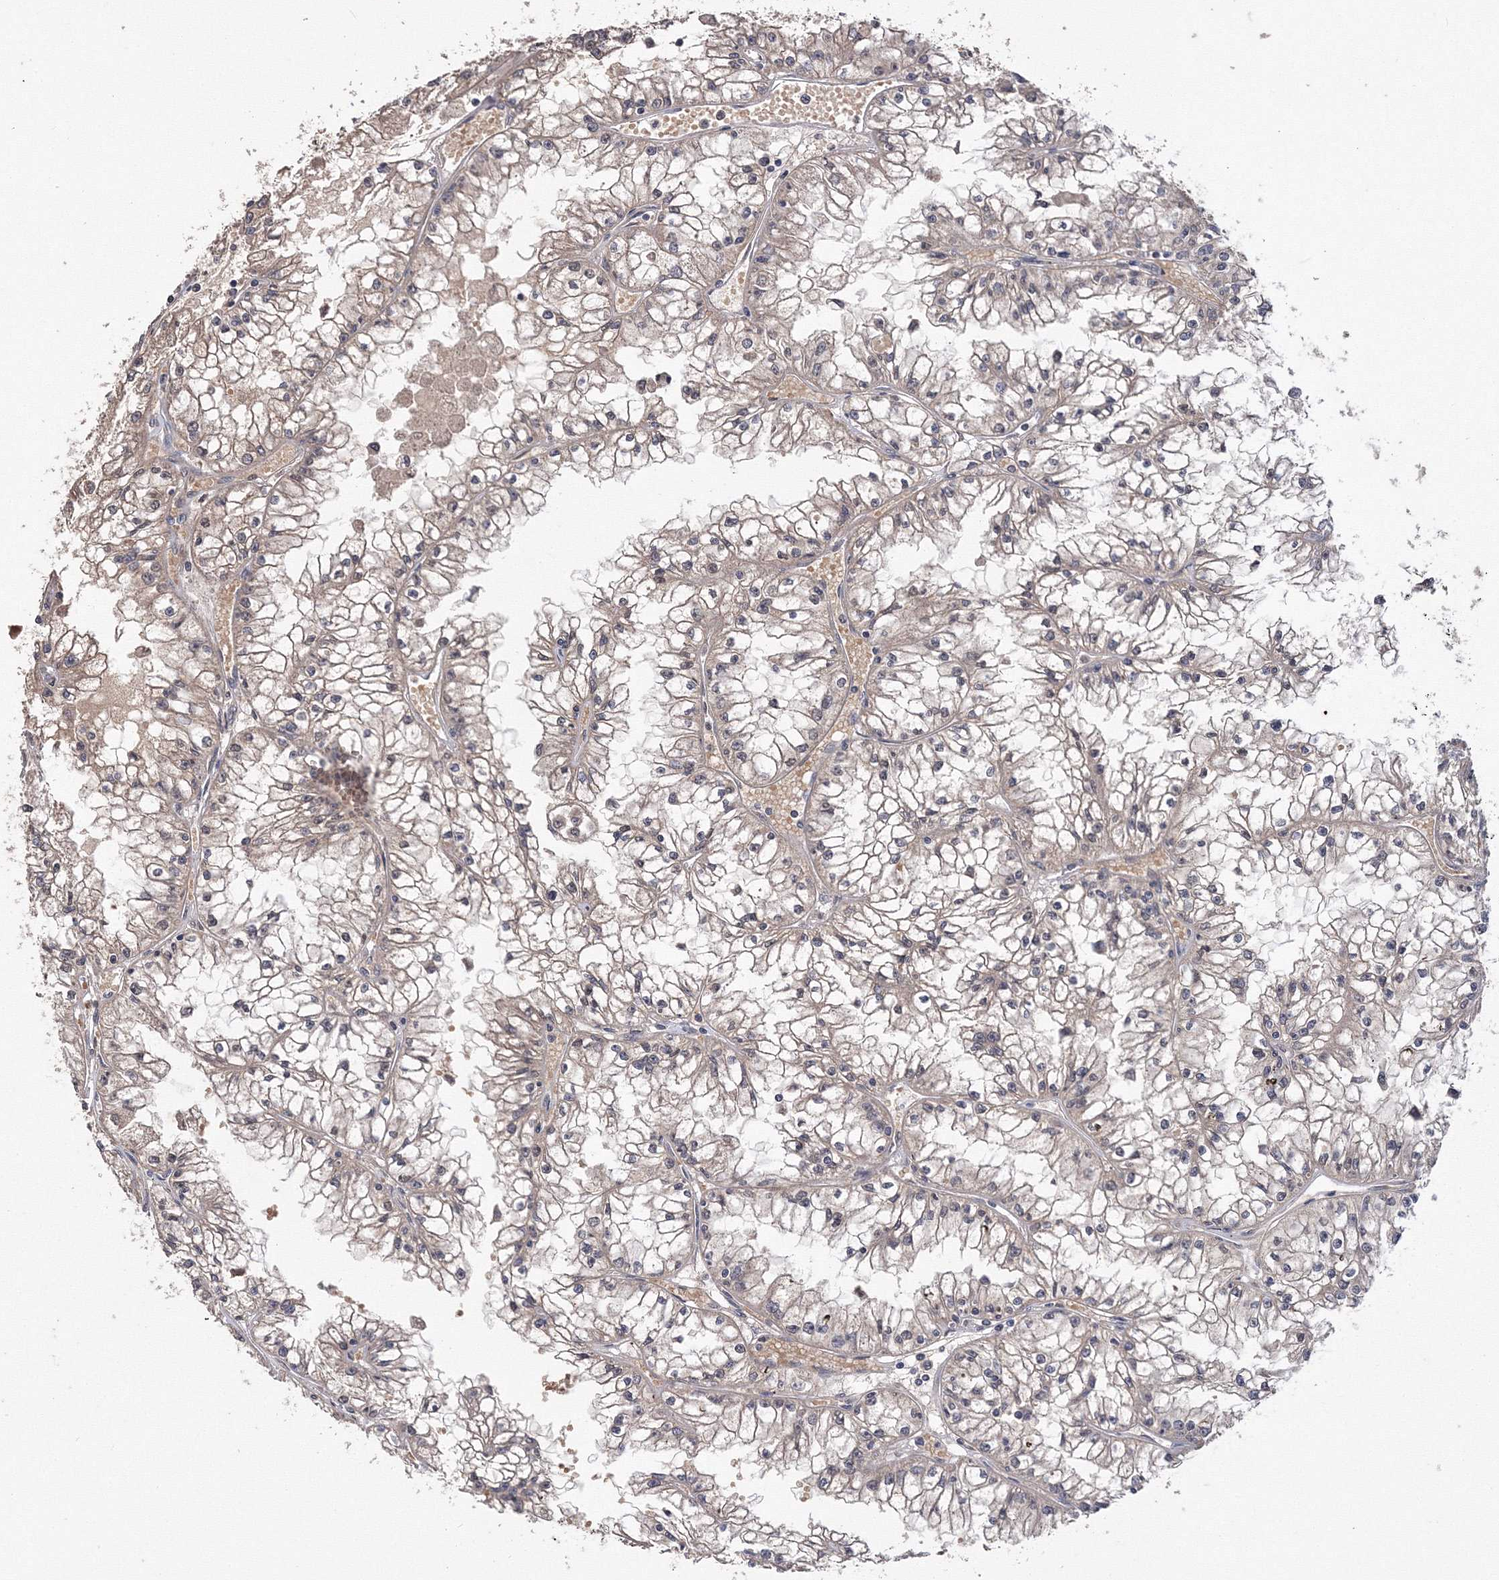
{"staining": {"intensity": "weak", "quantity": ">75%", "location": "cytoplasmic/membranous,nuclear"}, "tissue": "renal cancer", "cell_type": "Tumor cells", "image_type": "cancer", "snomed": [{"axis": "morphology", "description": "Adenocarcinoma, NOS"}, {"axis": "topography", "description": "Kidney"}], "caption": "Immunohistochemistry of renal cancer (adenocarcinoma) reveals low levels of weak cytoplasmic/membranous and nuclear staining in approximately >75% of tumor cells. (Brightfield microscopy of DAB IHC at high magnification).", "gene": "GPN1", "patient": {"sex": "male", "age": 56}}